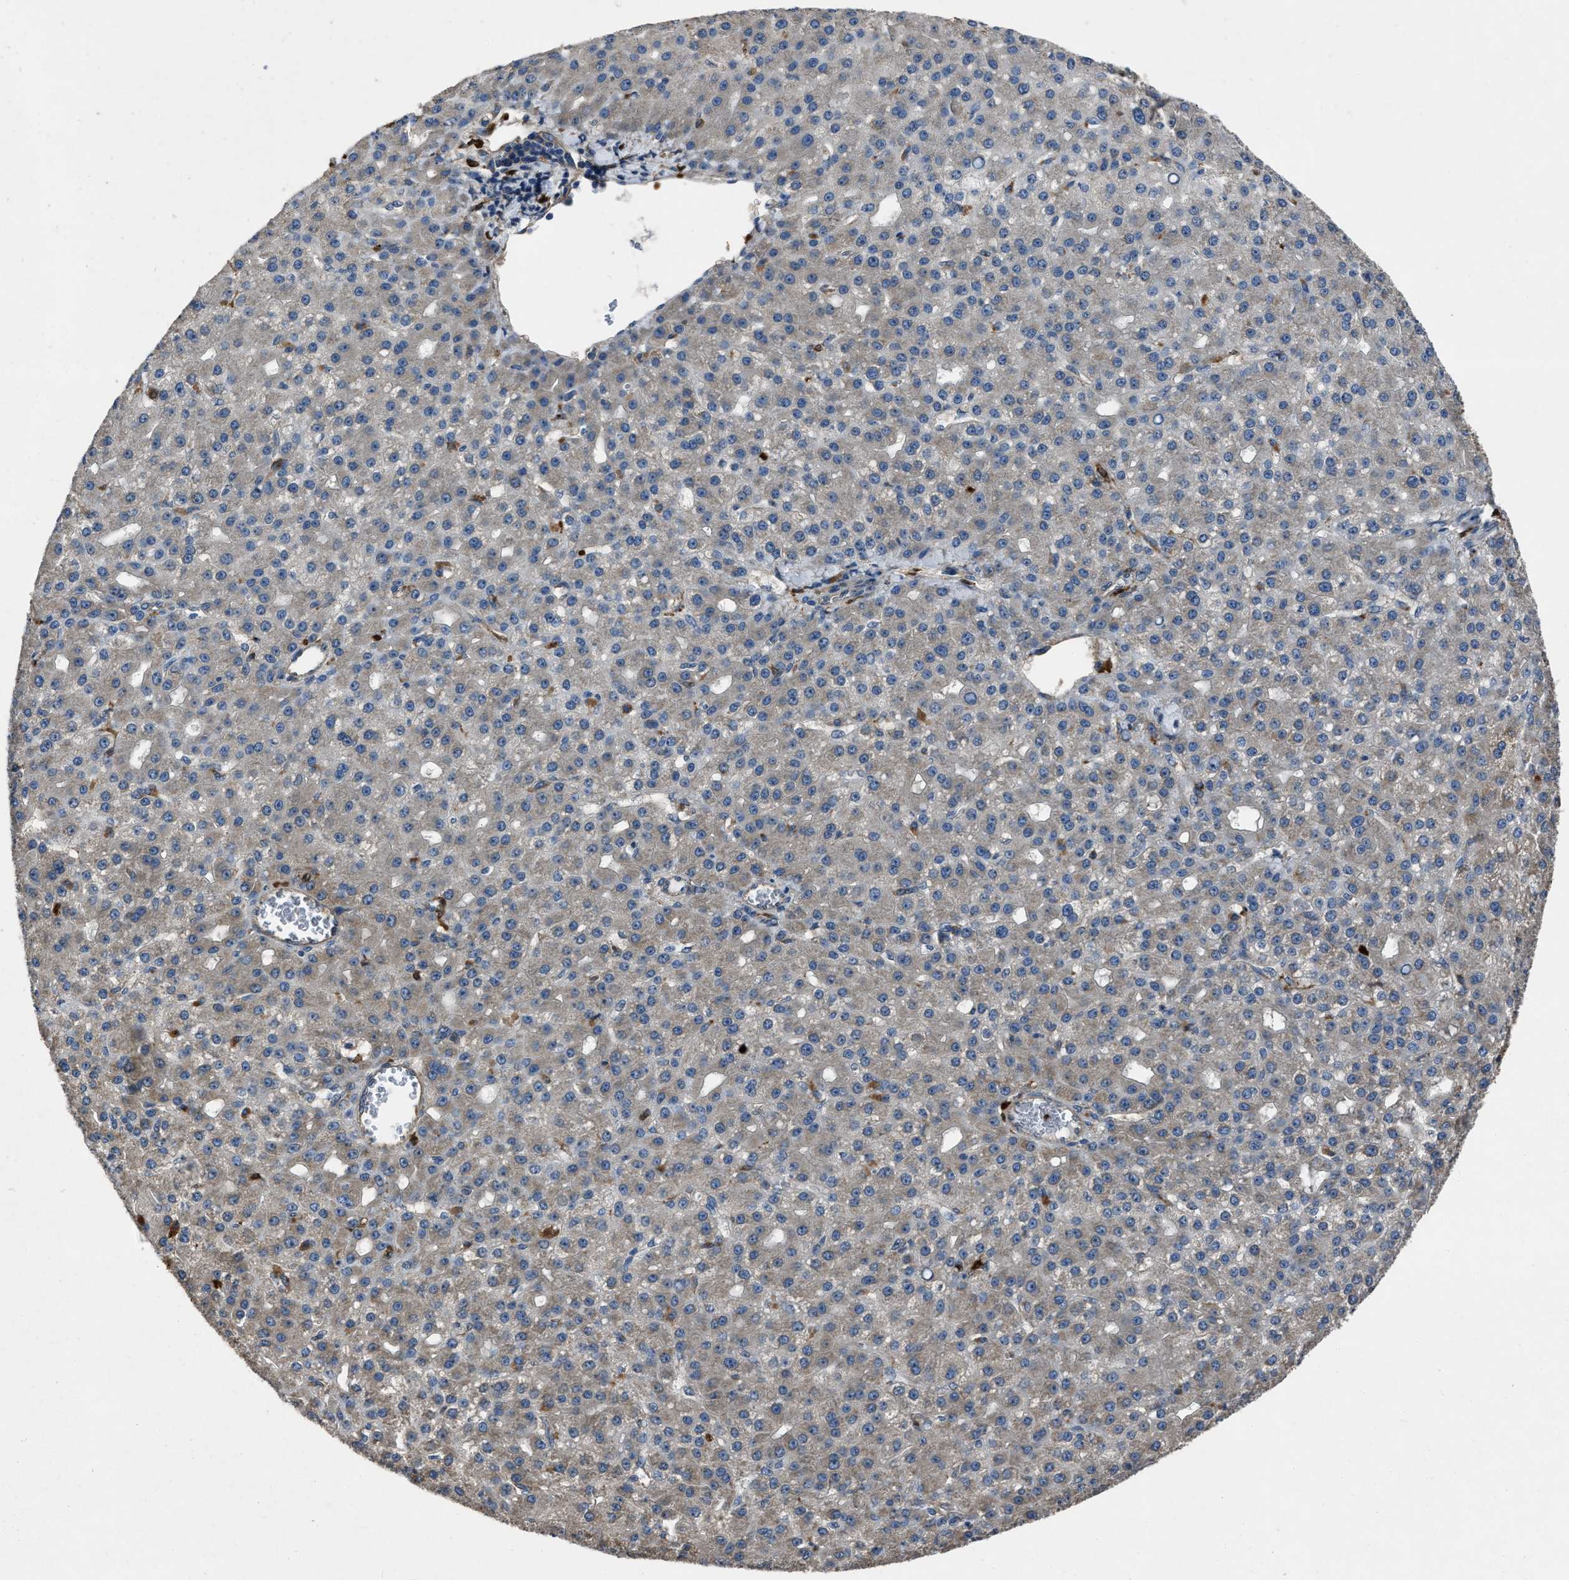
{"staining": {"intensity": "negative", "quantity": "none", "location": "none"}, "tissue": "liver cancer", "cell_type": "Tumor cells", "image_type": "cancer", "snomed": [{"axis": "morphology", "description": "Carcinoma, Hepatocellular, NOS"}, {"axis": "topography", "description": "Liver"}], "caption": "DAB (3,3'-diaminobenzidine) immunohistochemical staining of liver cancer exhibits no significant expression in tumor cells.", "gene": "ANGPT1", "patient": {"sex": "male", "age": 67}}